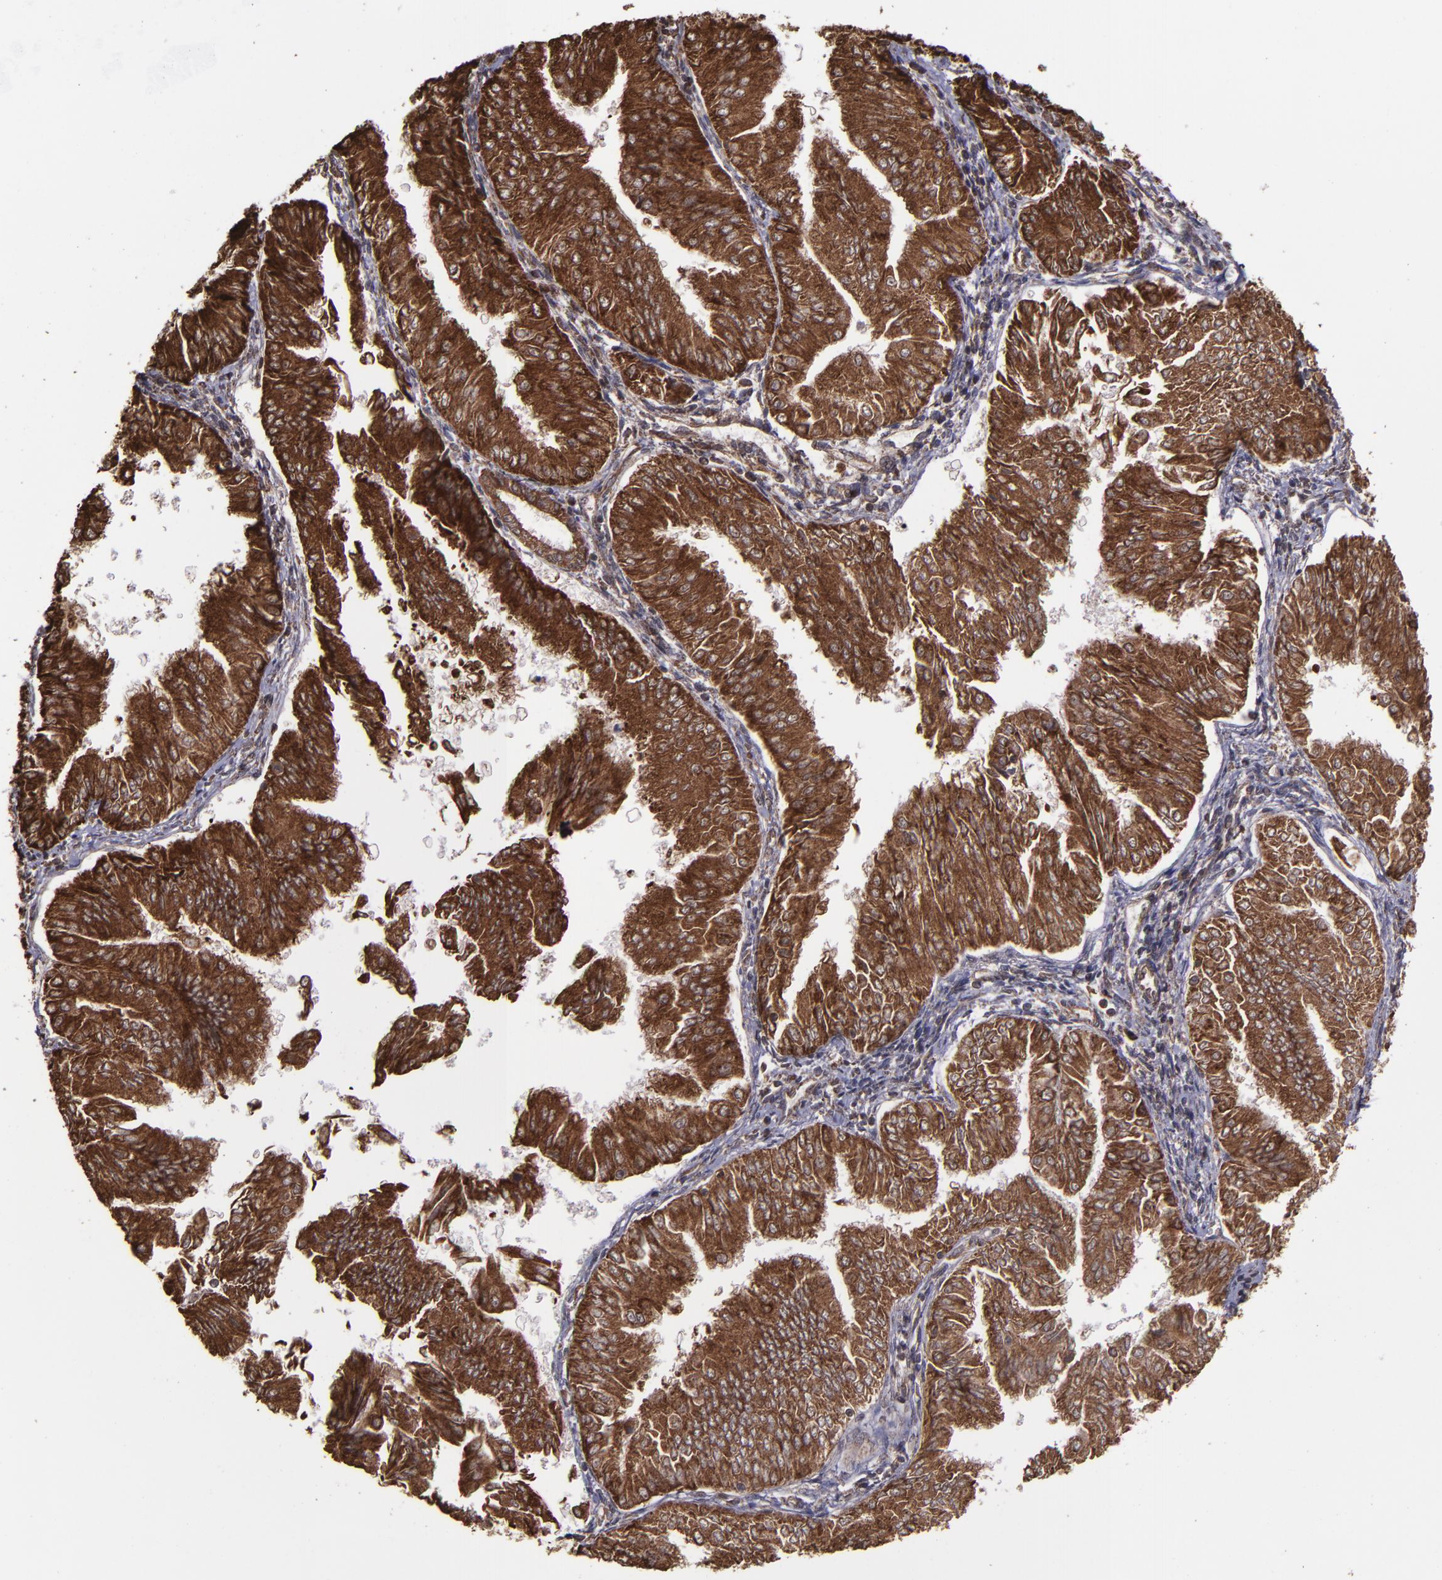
{"staining": {"intensity": "strong", "quantity": ">75%", "location": "cytoplasmic/membranous,nuclear"}, "tissue": "endometrial cancer", "cell_type": "Tumor cells", "image_type": "cancer", "snomed": [{"axis": "morphology", "description": "Adenocarcinoma, NOS"}, {"axis": "topography", "description": "Endometrium"}], "caption": "DAB (3,3'-diaminobenzidine) immunohistochemical staining of endometrial cancer reveals strong cytoplasmic/membranous and nuclear protein staining in about >75% of tumor cells.", "gene": "EIF4ENIF1", "patient": {"sex": "female", "age": 53}}